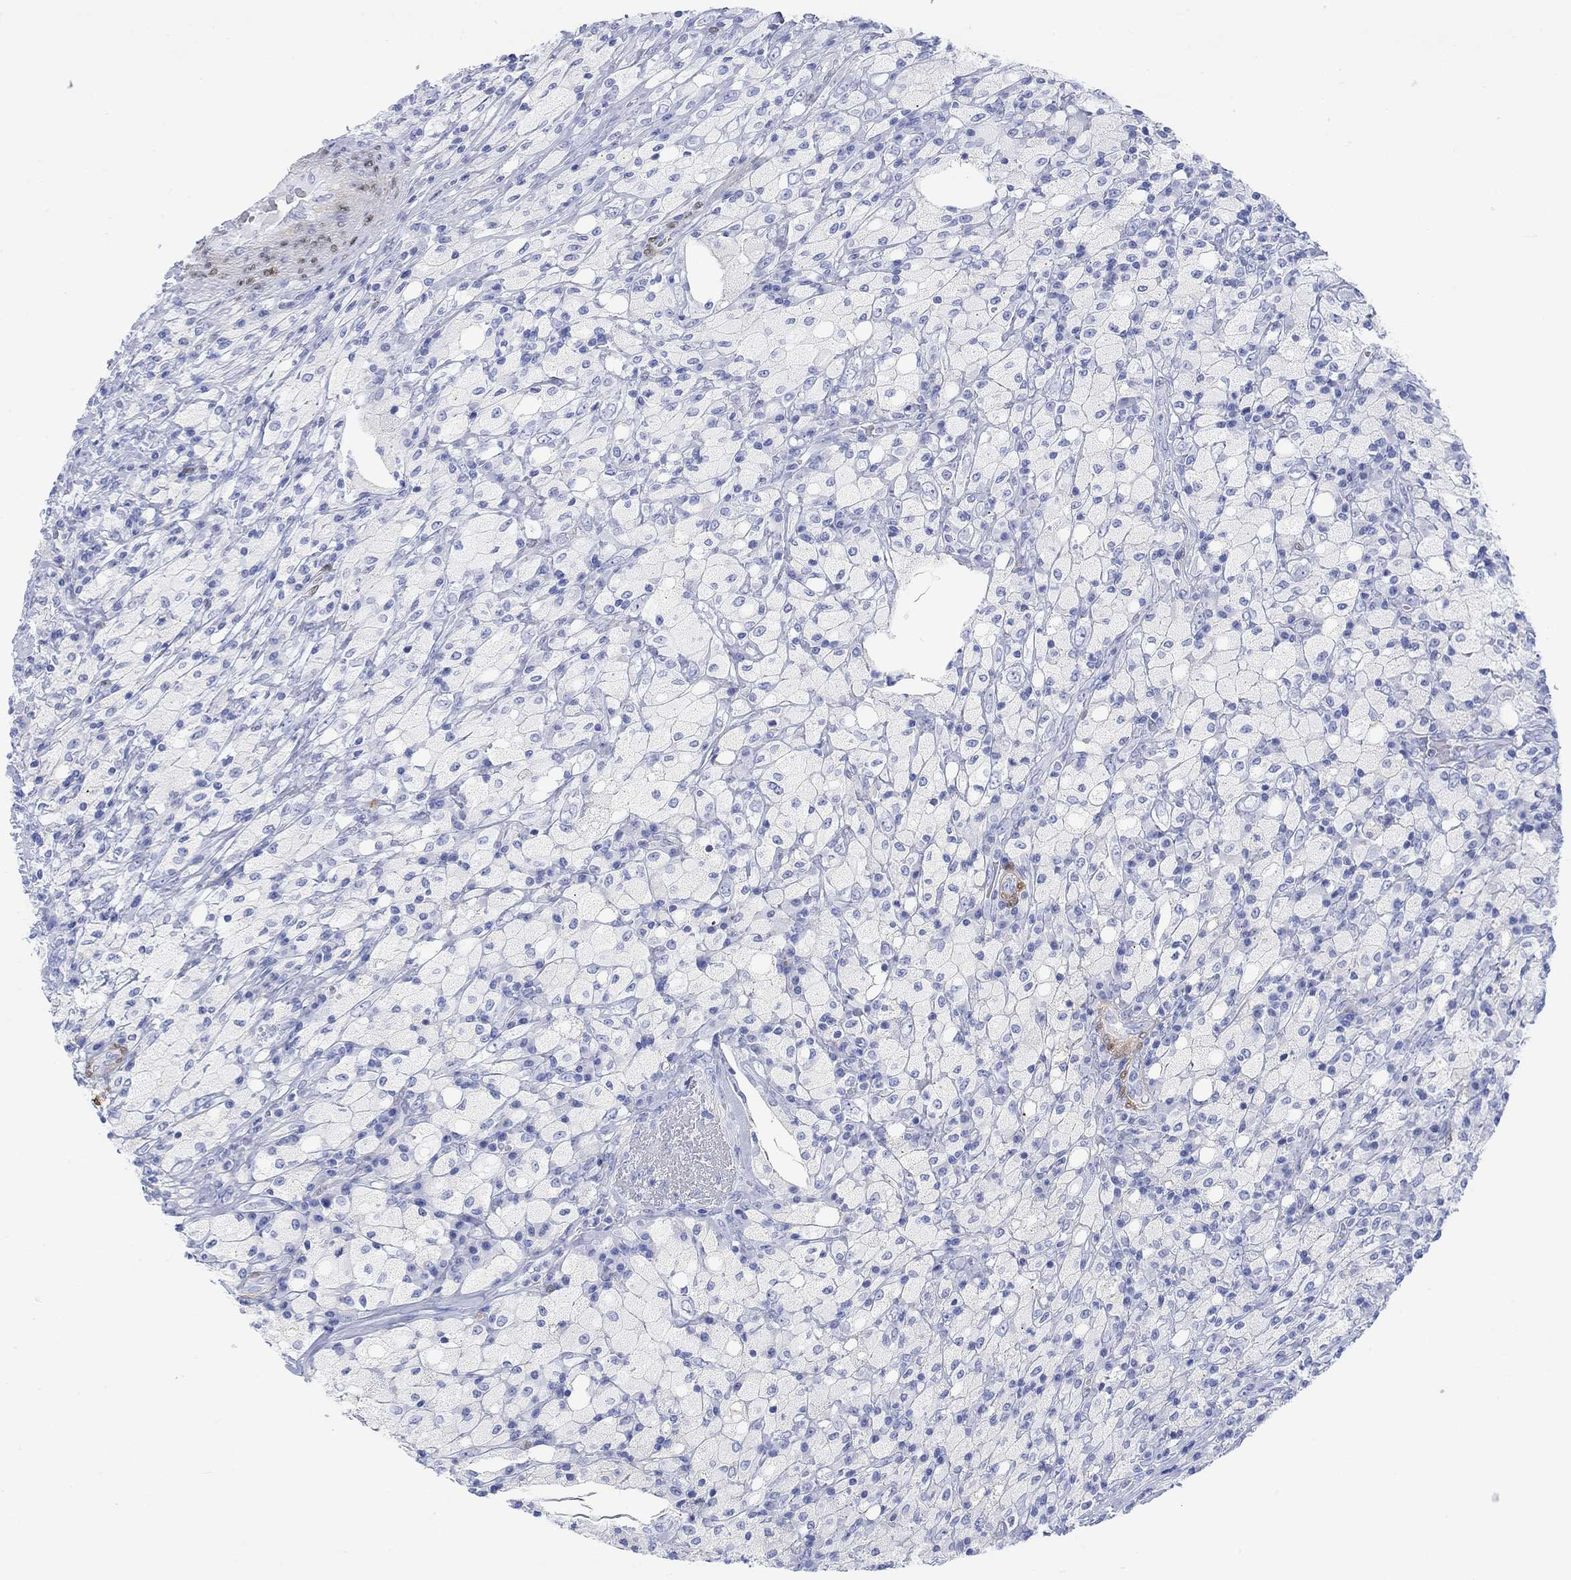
{"staining": {"intensity": "negative", "quantity": "none", "location": "none"}, "tissue": "testis cancer", "cell_type": "Tumor cells", "image_type": "cancer", "snomed": [{"axis": "morphology", "description": "Necrosis, NOS"}, {"axis": "morphology", "description": "Carcinoma, Embryonal, NOS"}, {"axis": "topography", "description": "Testis"}], "caption": "Immunohistochemistry (IHC) histopathology image of neoplastic tissue: human testis cancer stained with DAB (3,3'-diaminobenzidine) reveals no significant protein staining in tumor cells. The staining is performed using DAB brown chromogen with nuclei counter-stained in using hematoxylin.", "gene": "TPPP3", "patient": {"sex": "male", "age": 19}}